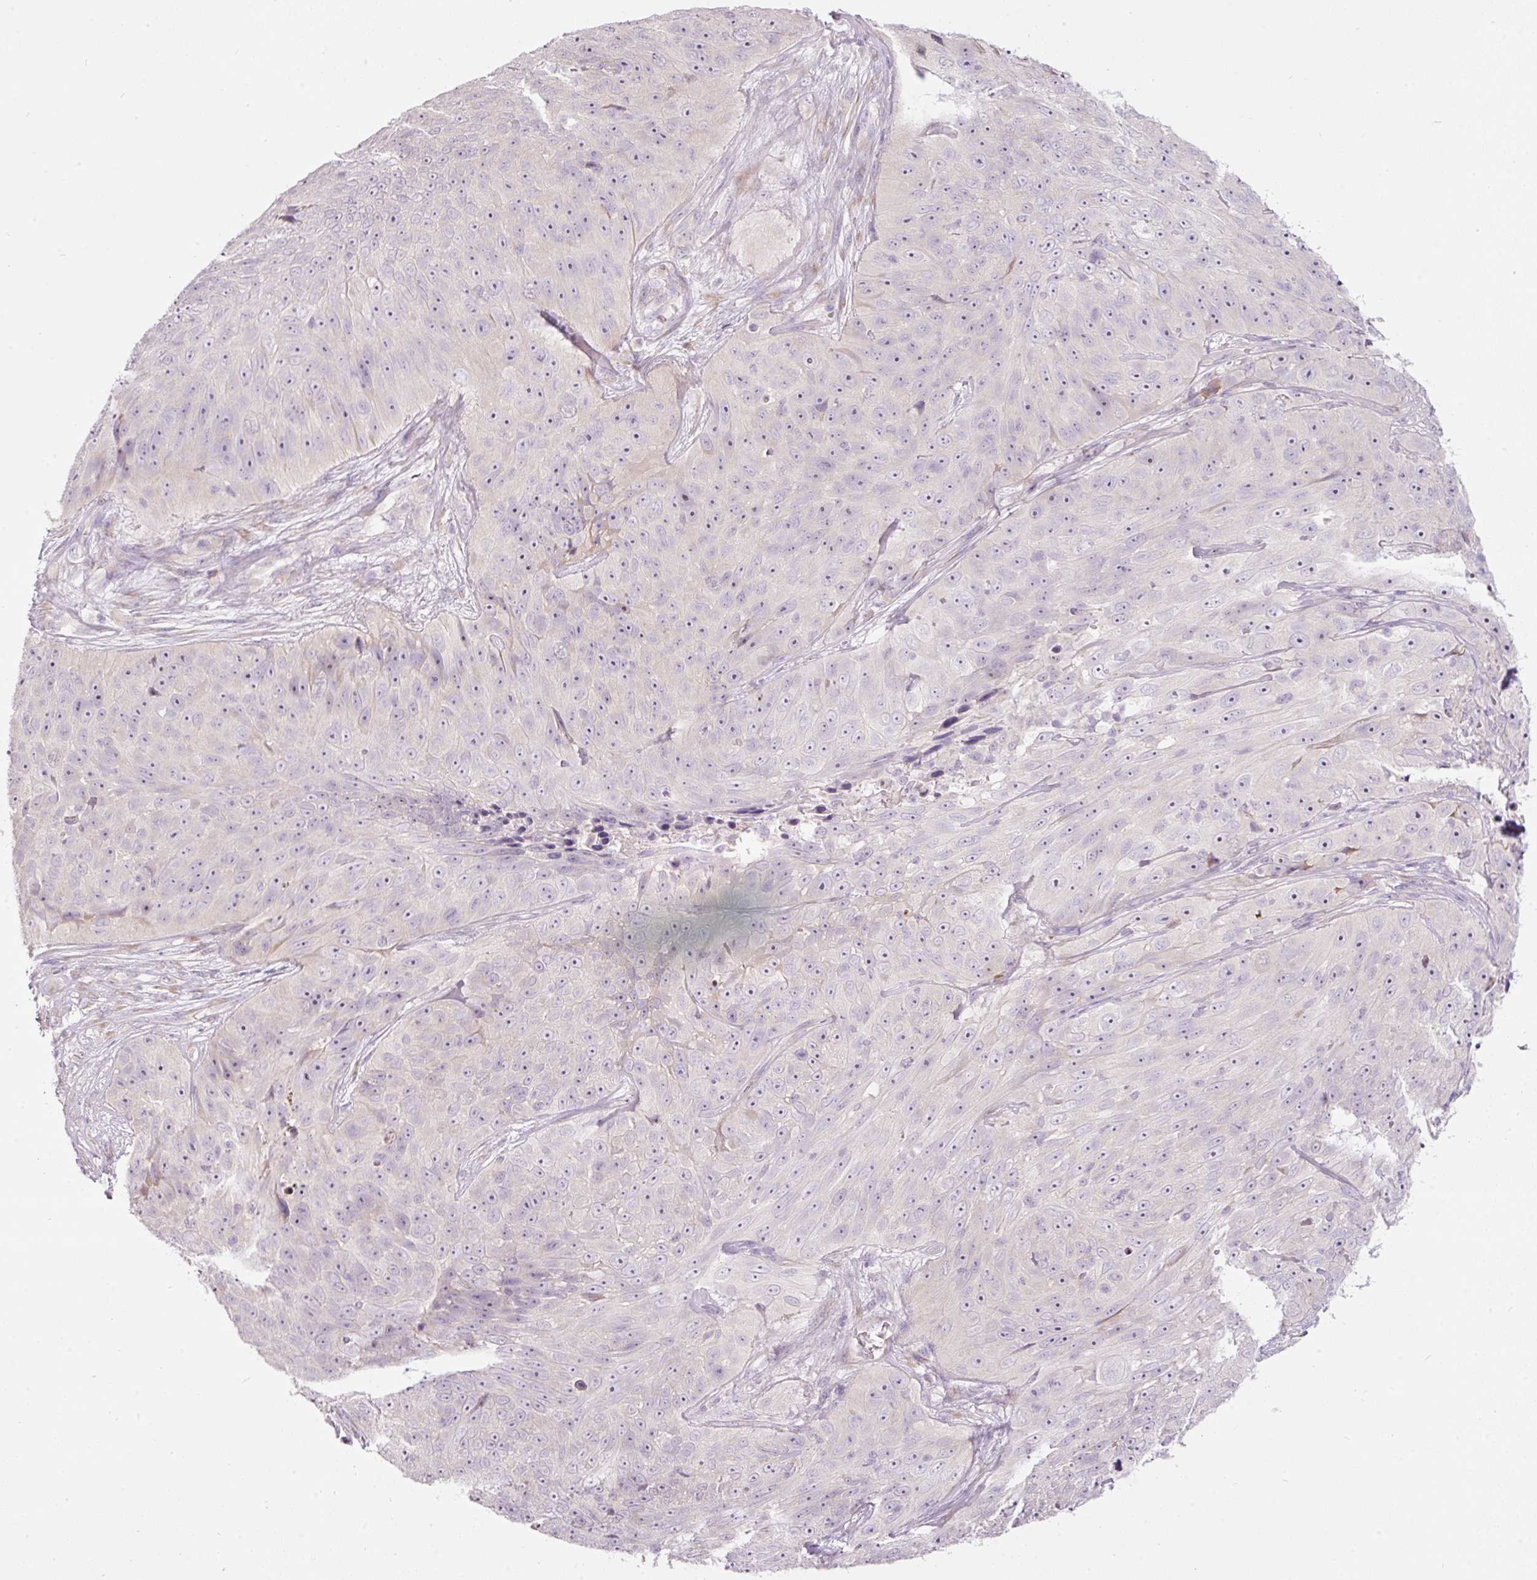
{"staining": {"intensity": "negative", "quantity": "none", "location": "none"}, "tissue": "skin cancer", "cell_type": "Tumor cells", "image_type": "cancer", "snomed": [{"axis": "morphology", "description": "Squamous cell carcinoma, NOS"}, {"axis": "topography", "description": "Skin"}], "caption": "Immunohistochemistry histopathology image of neoplastic tissue: human skin cancer stained with DAB reveals no significant protein expression in tumor cells.", "gene": "RSPO2", "patient": {"sex": "female", "age": 87}}